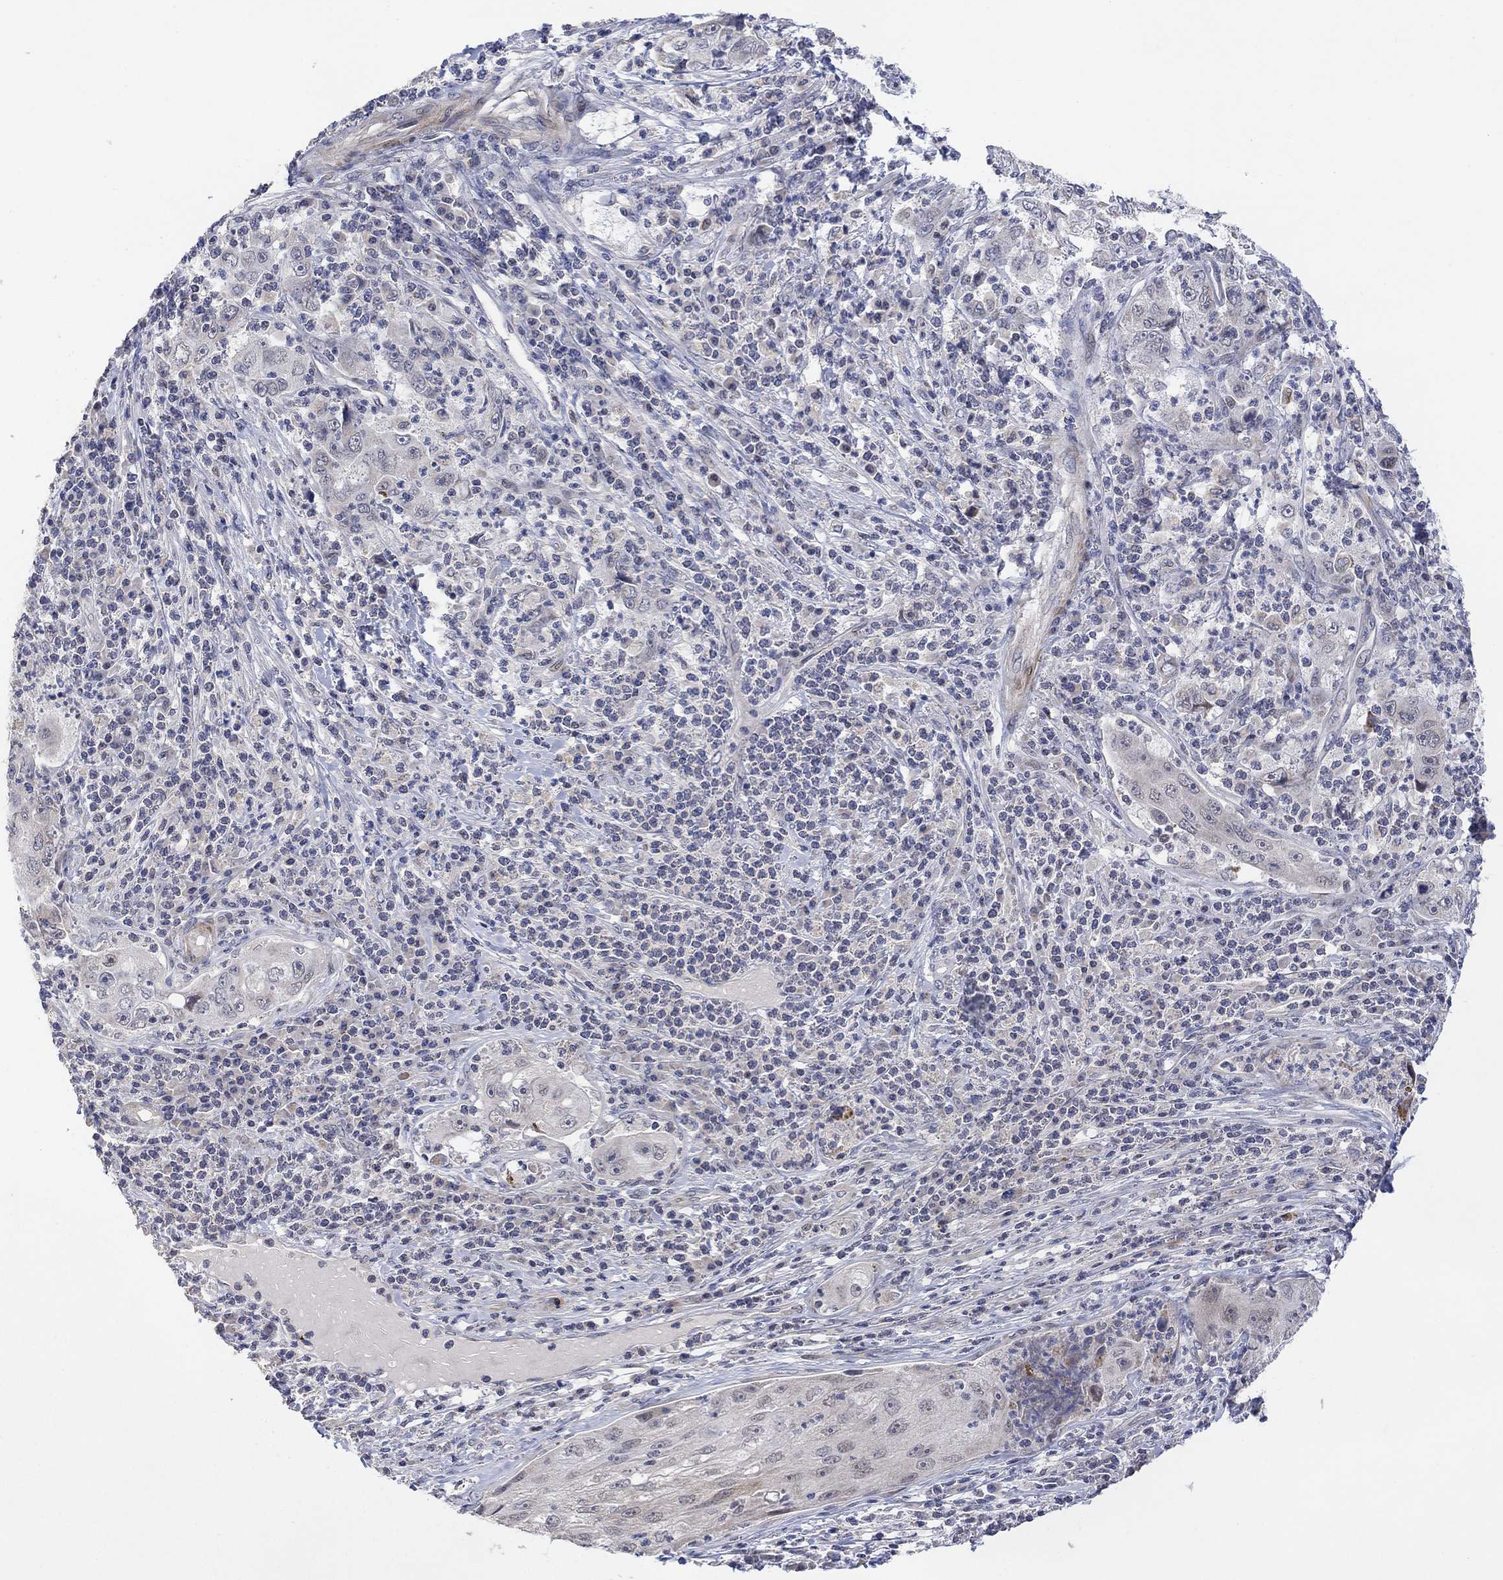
{"staining": {"intensity": "negative", "quantity": "none", "location": "none"}, "tissue": "cervical cancer", "cell_type": "Tumor cells", "image_type": "cancer", "snomed": [{"axis": "morphology", "description": "Squamous cell carcinoma, NOS"}, {"axis": "topography", "description": "Cervix"}], "caption": "Immunohistochemistry of human cervical cancer exhibits no staining in tumor cells. (DAB (3,3'-diaminobenzidine) immunohistochemistry visualized using brightfield microscopy, high magnification).", "gene": "SLC48A1", "patient": {"sex": "female", "age": 36}}